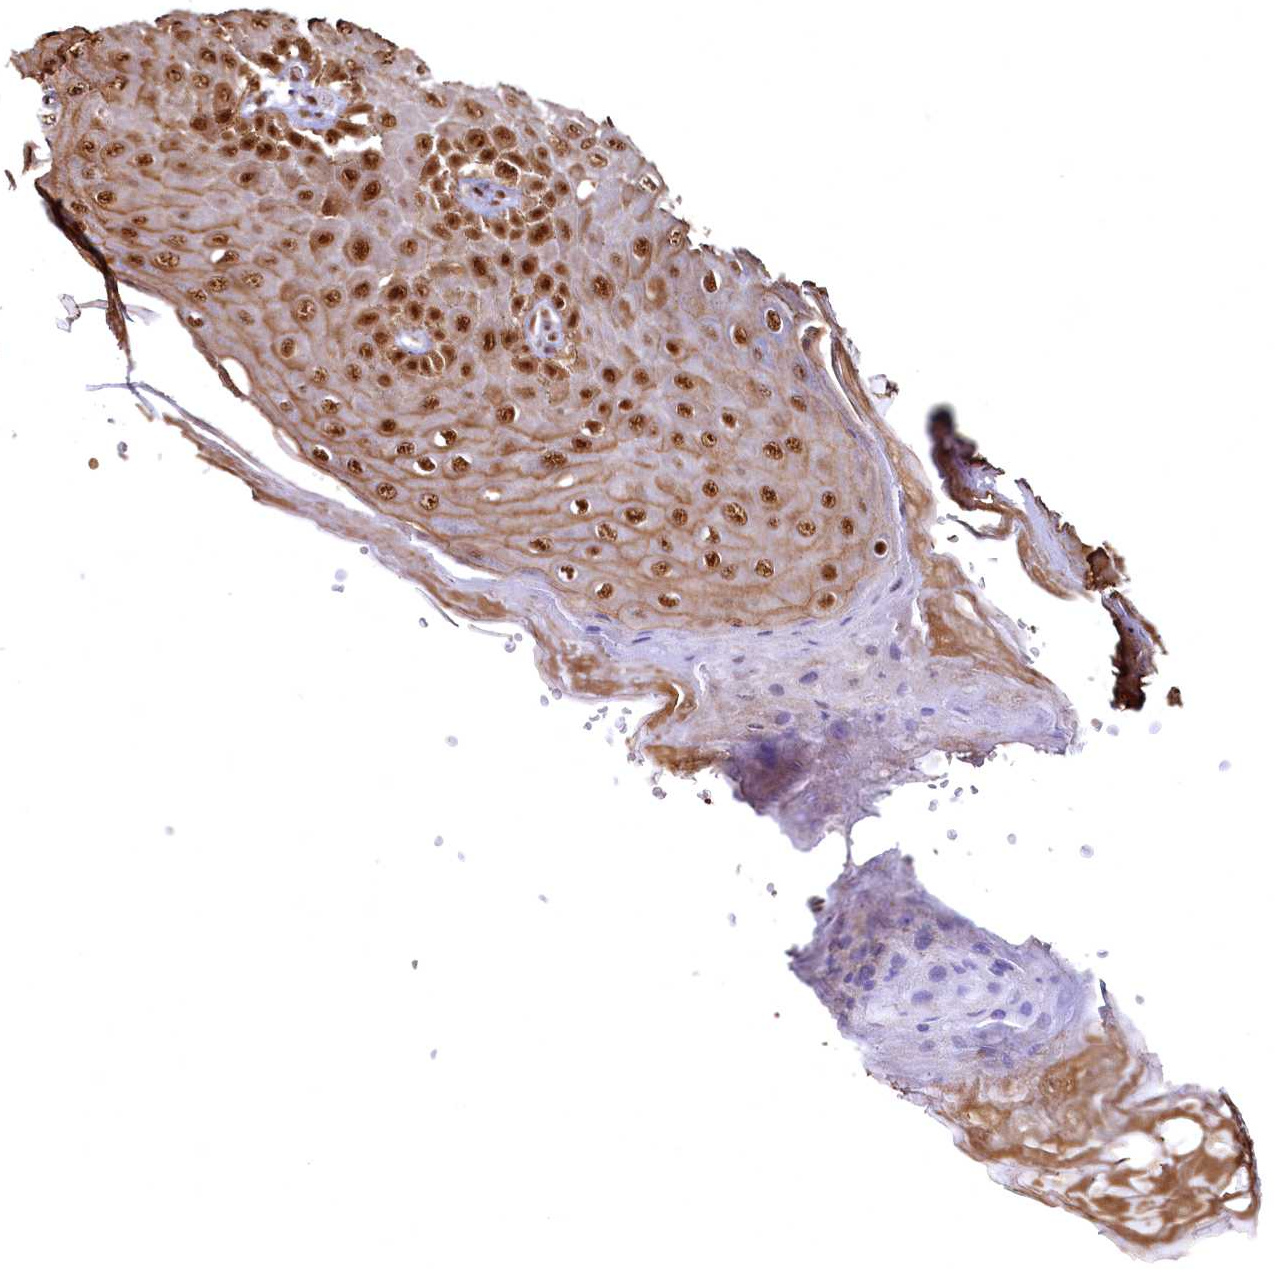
{"staining": {"intensity": "strong", "quantity": ">75%", "location": "cytoplasmic/membranous,nuclear"}, "tissue": "skin", "cell_type": "Epidermal cells", "image_type": "normal", "snomed": [{"axis": "morphology", "description": "Normal tissue, NOS"}, {"axis": "topography", "description": "Anal"}], "caption": "A photomicrograph showing strong cytoplasmic/membranous,nuclear positivity in about >75% of epidermal cells in benign skin, as visualized by brown immunohistochemical staining.", "gene": "RSRC2", "patient": {"sex": "male", "age": 44}}